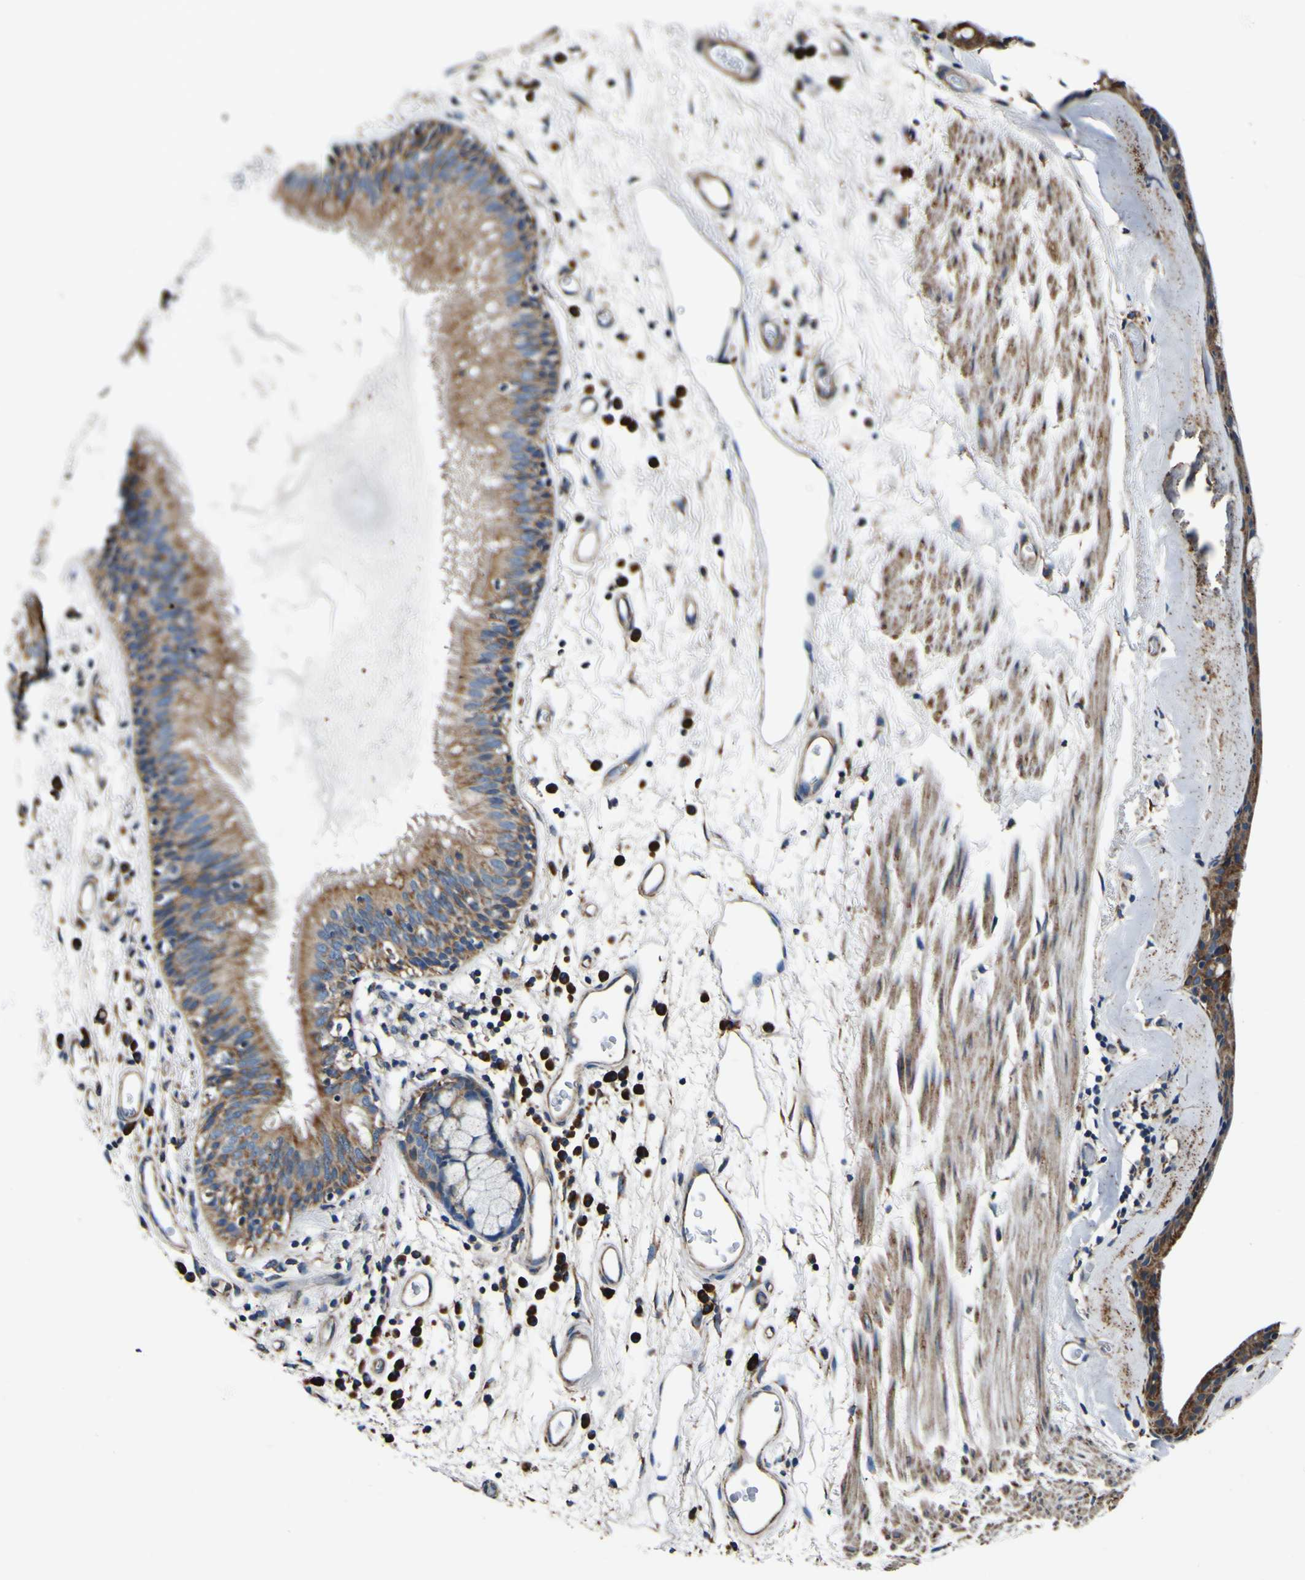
{"staining": {"intensity": "moderate", "quantity": ">75%", "location": "cytoplasmic/membranous"}, "tissue": "bronchus", "cell_type": "Respiratory epithelial cells", "image_type": "normal", "snomed": [{"axis": "morphology", "description": "Normal tissue, NOS"}, {"axis": "morphology", "description": "Adenocarcinoma, NOS"}, {"axis": "topography", "description": "Bronchus"}, {"axis": "topography", "description": "Lung"}], "caption": "A brown stain labels moderate cytoplasmic/membranous staining of a protein in respiratory epithelial cells of benign human bronchus.", "gene": "INPP5A", "patient": {"sex": "female", "age": 54}}